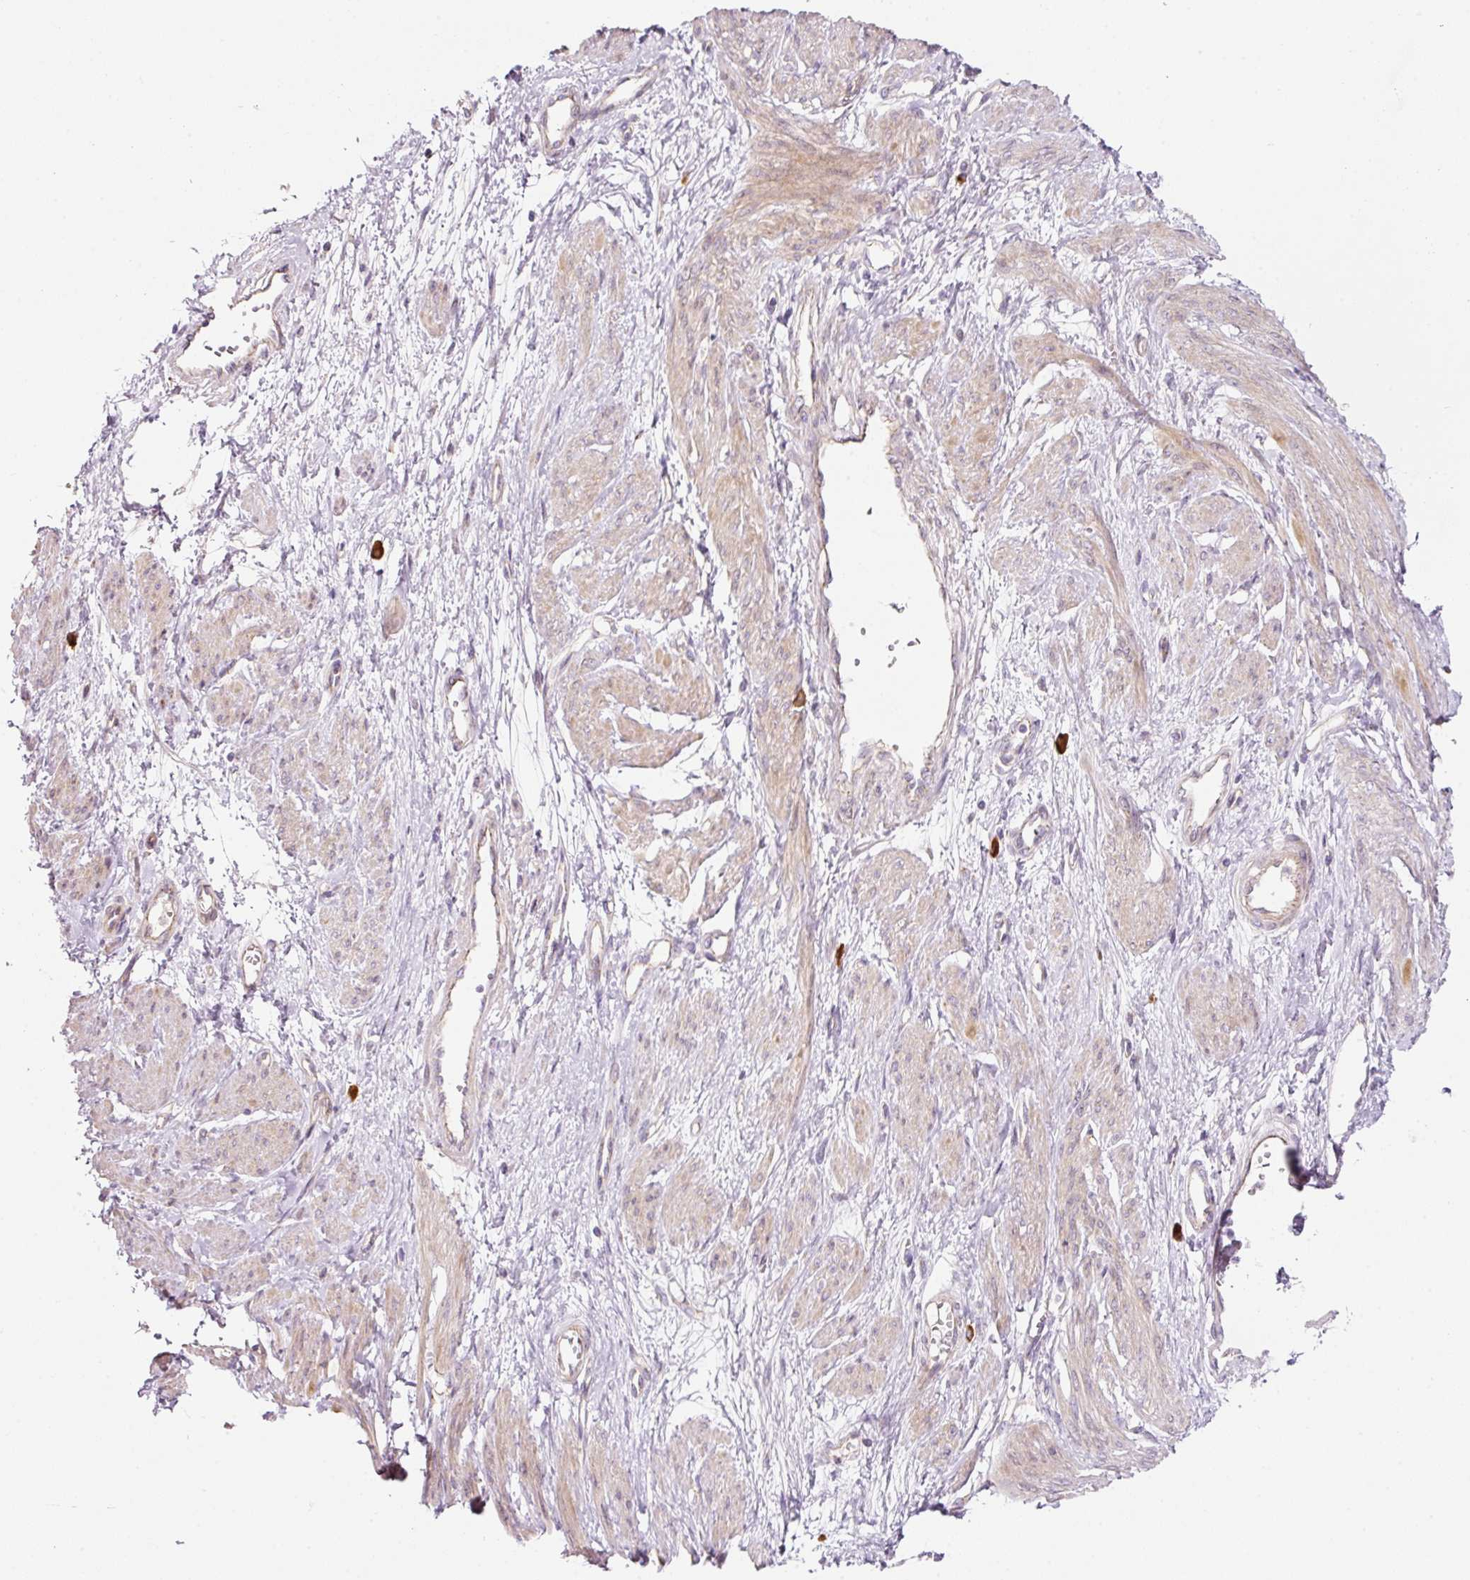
{"staining": {"intensity": "weak", "quantity": "25%-75%", "location": "cytoplasmic/membranous"}, "tissue": "smooth muscle", "cell_type": "Smooth muscle cells", "image_type": "normal", "snomed": [{"axis": "morphology", "description": "Normal tissue, NOS"}, {"axis": "topography", "description": "Smooth muscle"}, {"axis": "topography", "description": "Uterus"}], "caption": "Human smooth muscle stained for a protein (brown) shows weak cytoplasmic/membranous positive expression in about 25%-75% of smooth muscle cells.", "gene": "NBPF11", "patient": {"sex": "female", "age": 39}}